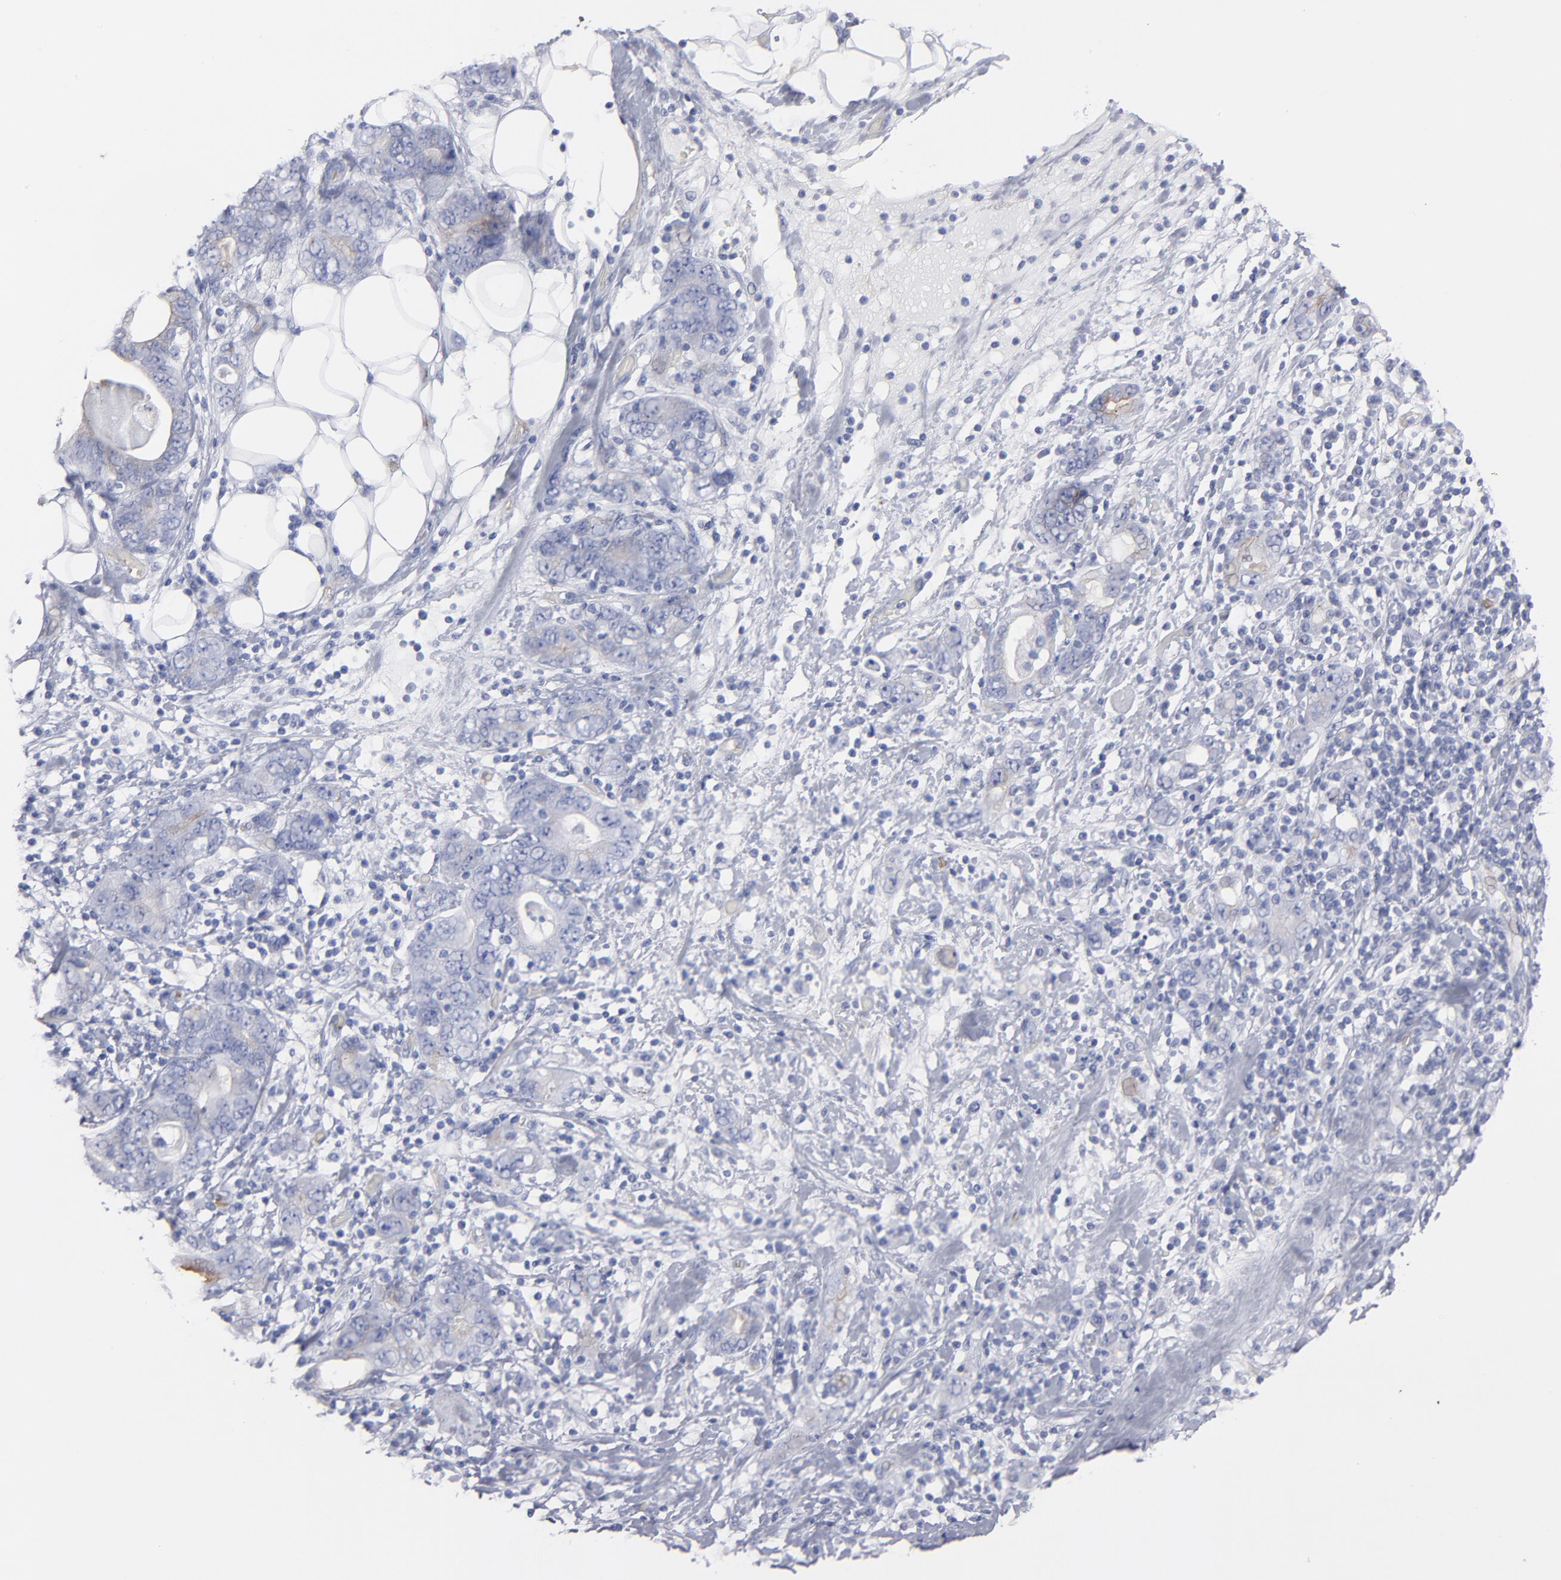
{"staining": {"intensity": "weak", "quantity": "<25%", "location": "cytoplasmic/membranous"}, "tissue": "stomach cancer", "cell_type": "Tumor cells", "image_type": "cancer", "snomed": [{"axis": "morphology", "description": "Adenocarcinoma, NOS"}, {"axis": "topography", "description": "Stomach, lower"}], "caption": "Immunohistochemistry of adenocarcinoma (stomach) exhibits no positivity in tumor cells.", "gene": "TM4SF1", "patient": {"sex": "female", "age": 93}}